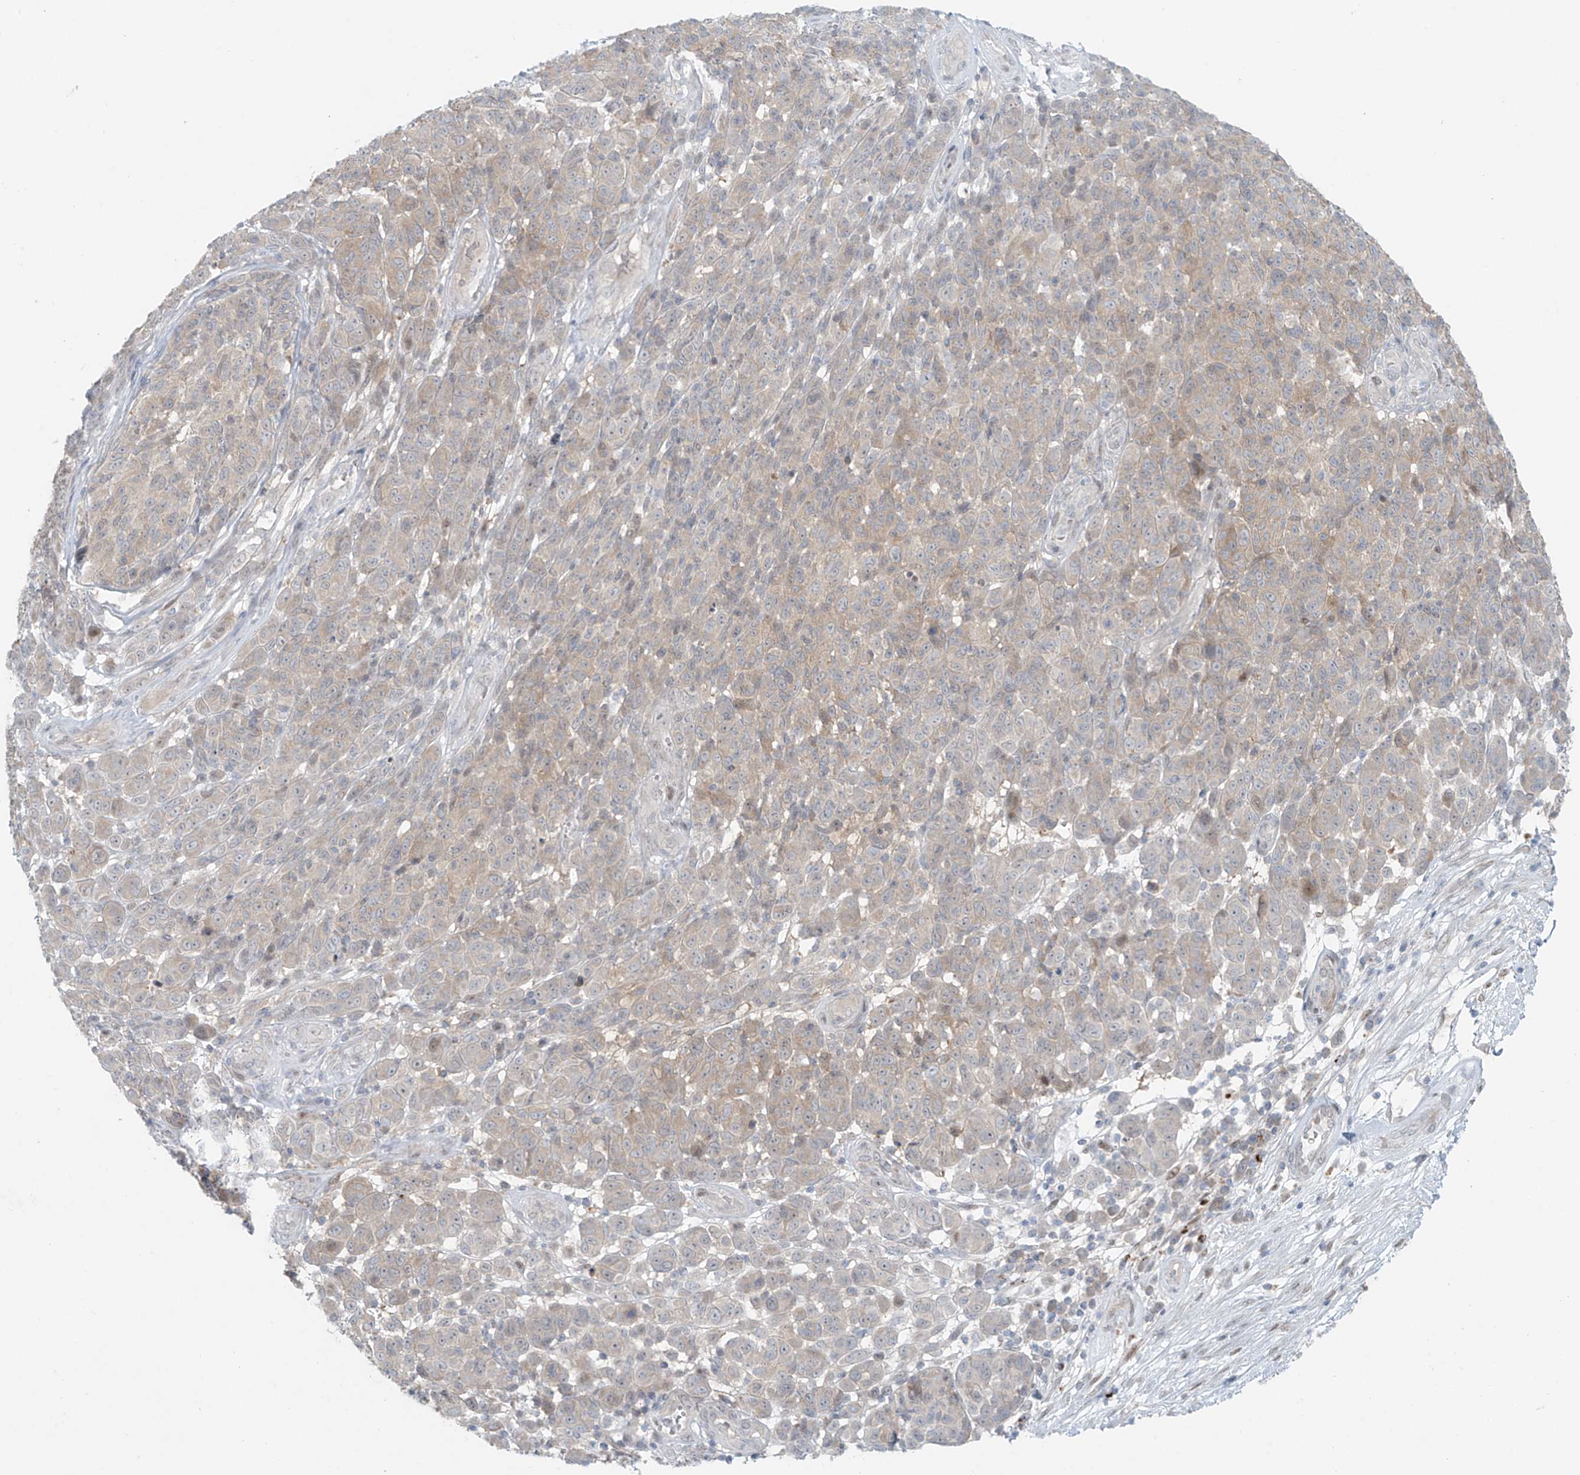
{"staining": {"intensity": "weak", "quantity": "25%-75%", "location": "cytoplasmic/membranous"}, "tissue": "melanoma", "cell_type": "Tumor cells", "image_type": "cancer", "snomed": [{"axis": "morphology", "description": "Malignant melanoma, NOS"}, {"axis": "topography", "description": "Skin"}], "caption": "Melanoma was stained to show a protein in brown. There is low levels of weak cytoplasmic/membranous positivity in about 25%-75% of tumor cells.", "gene": "PPAT", "patient": {"sex": "male", "age": 49}}